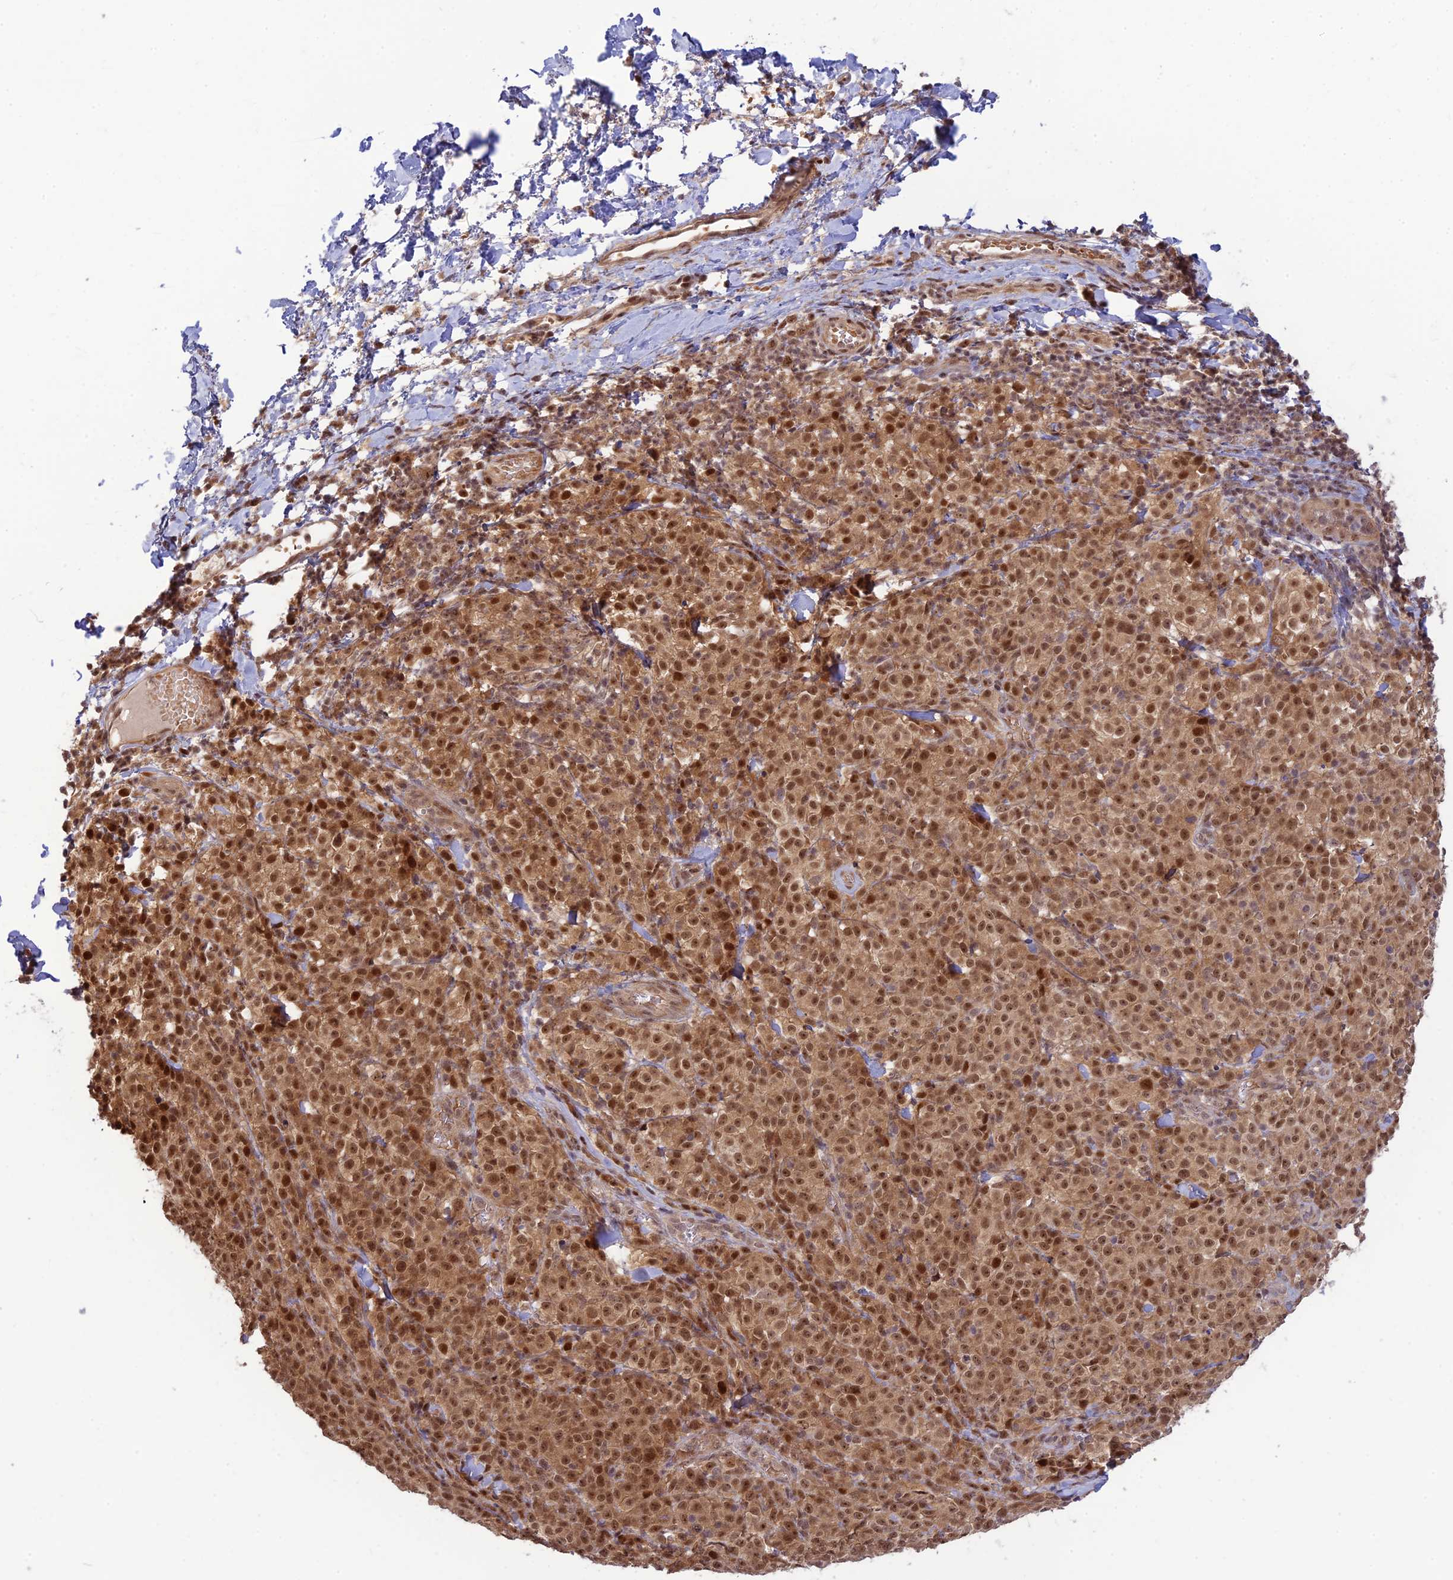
{"staining": {"intensity": "moderate", "quantity": ">75%", "location": "cytoplasmic/membranous,nuclear"}, "tissue": "melanoma", "cell_type": "Tumor cells", "image_type": "cancer", "snomed": [{"axis": "morphology", "description": "Normal tissue, NOS"}, {"axis": "morphology", "description": "Malignant melanoma, NOS"}, {"axis": "topography", "description": "Skin"}], "caption": "DAB (3,3'-diaminobenzidine) immunohistochemical staining of human malignant melanoma shows moderate cytoplasmic/membranous and nuclear protein staining in approximately >75% of tumor cells. (IHC, brightfield microscopy, high magnification).", "gene": "ASPDH", "patient": {"sex": "female", "age": 34}}